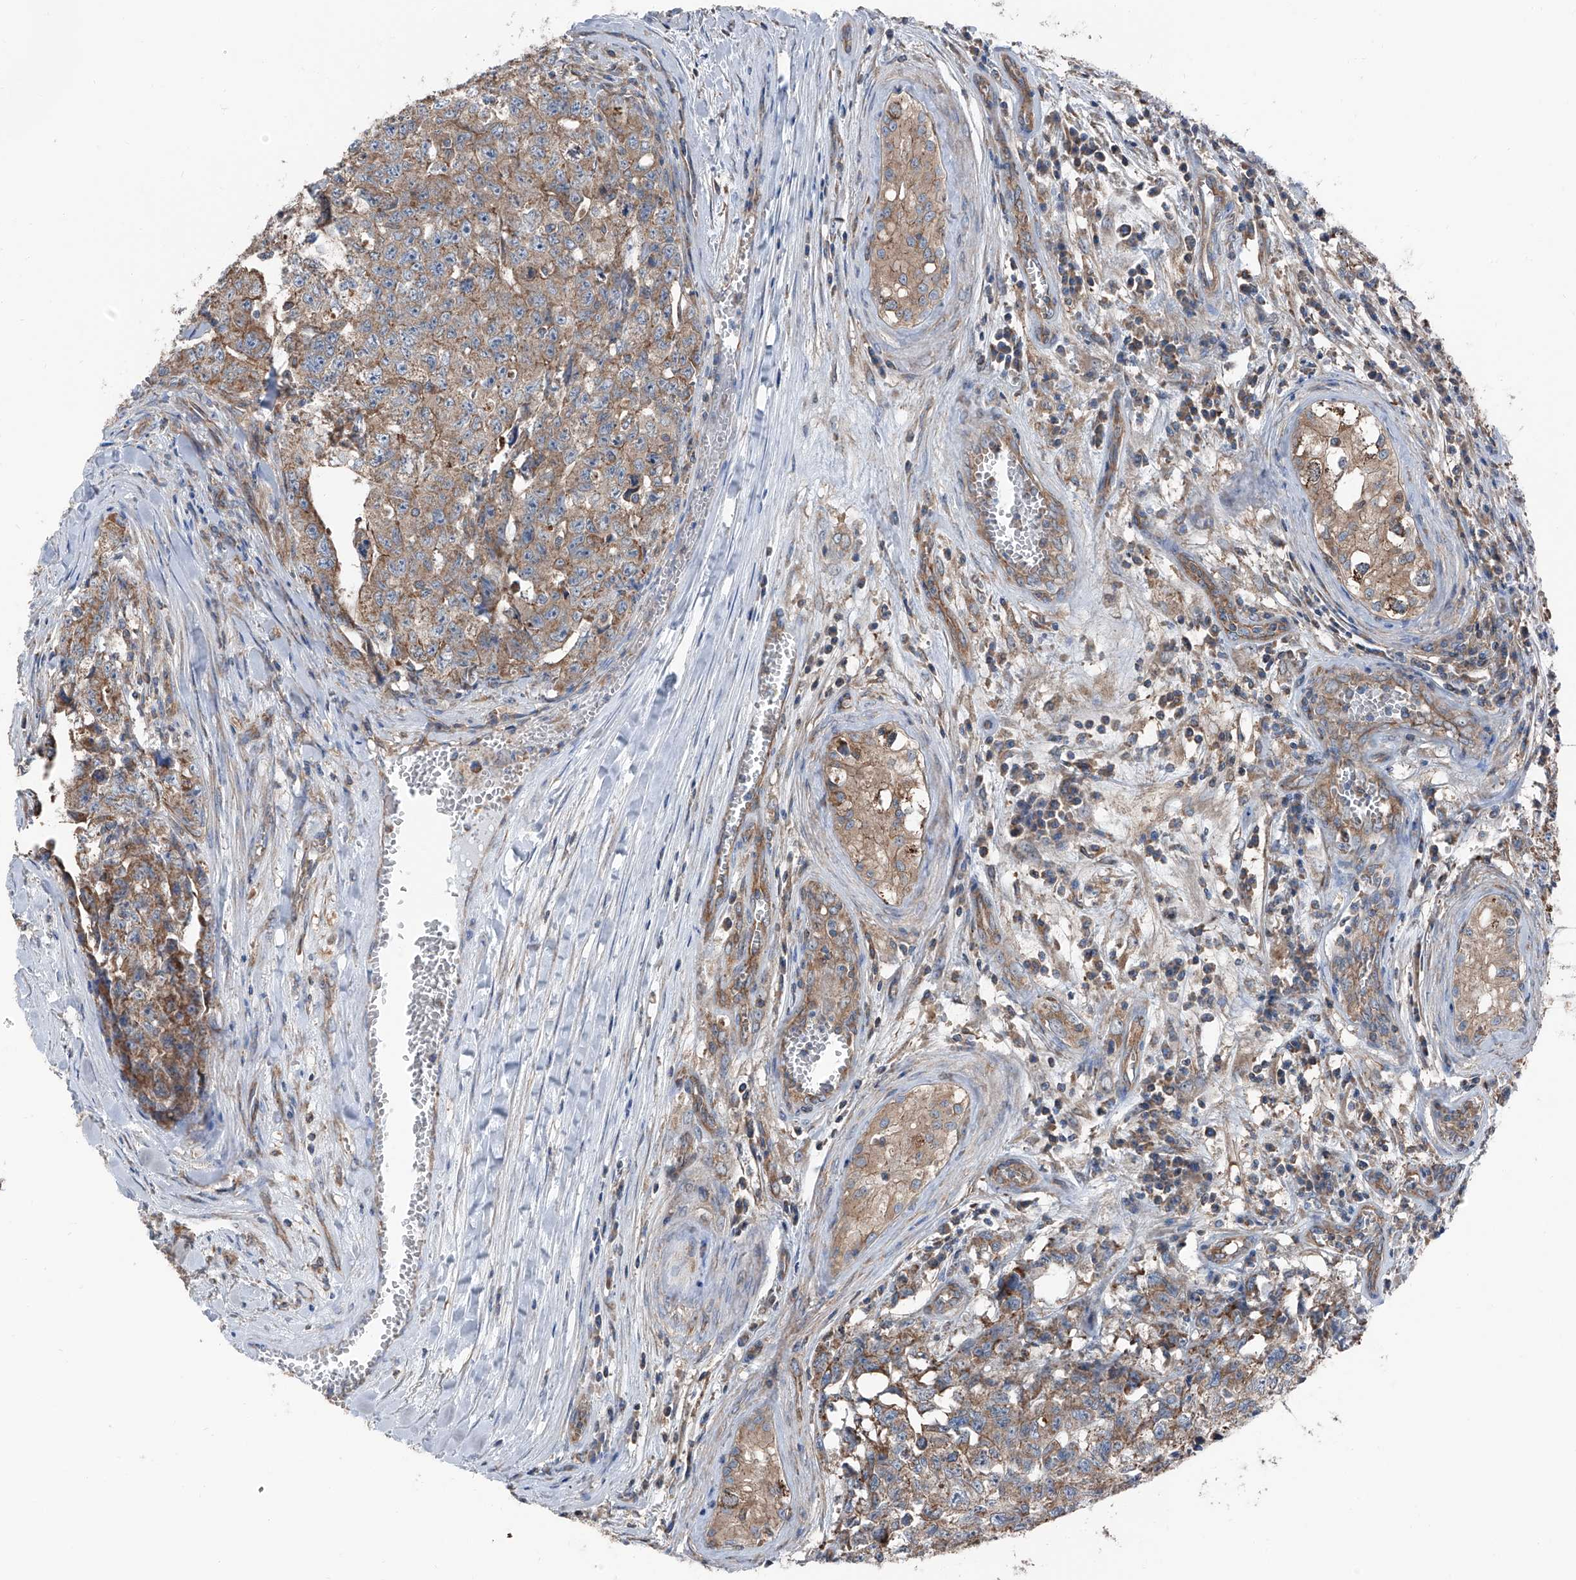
{"staining": {"intensity": "moderate", "quantity": ">75%", "location": "cytoplasmic/membranous"}, "tissue": "testis cancer", "cell_type": "Tumor cells", "image_type": "cancer", "snomed": [{"axis": "morphology", "description": "Carcinoma, Embryonal, NOS"}, {"axis": "topography", "description": "Testis"}], "caption": "Protein expression analysis of human testis embryonal carcinoma reveals moderate cytoplasmic/membranous expression in about >75% of tumor cells. The staining is performed using DAB brown chromogen to label protein expression. The nuclei are counter-stained blue using hematoxylin.", "gene": "GPR142", "patient": {"sex": "male", "age": 28}}